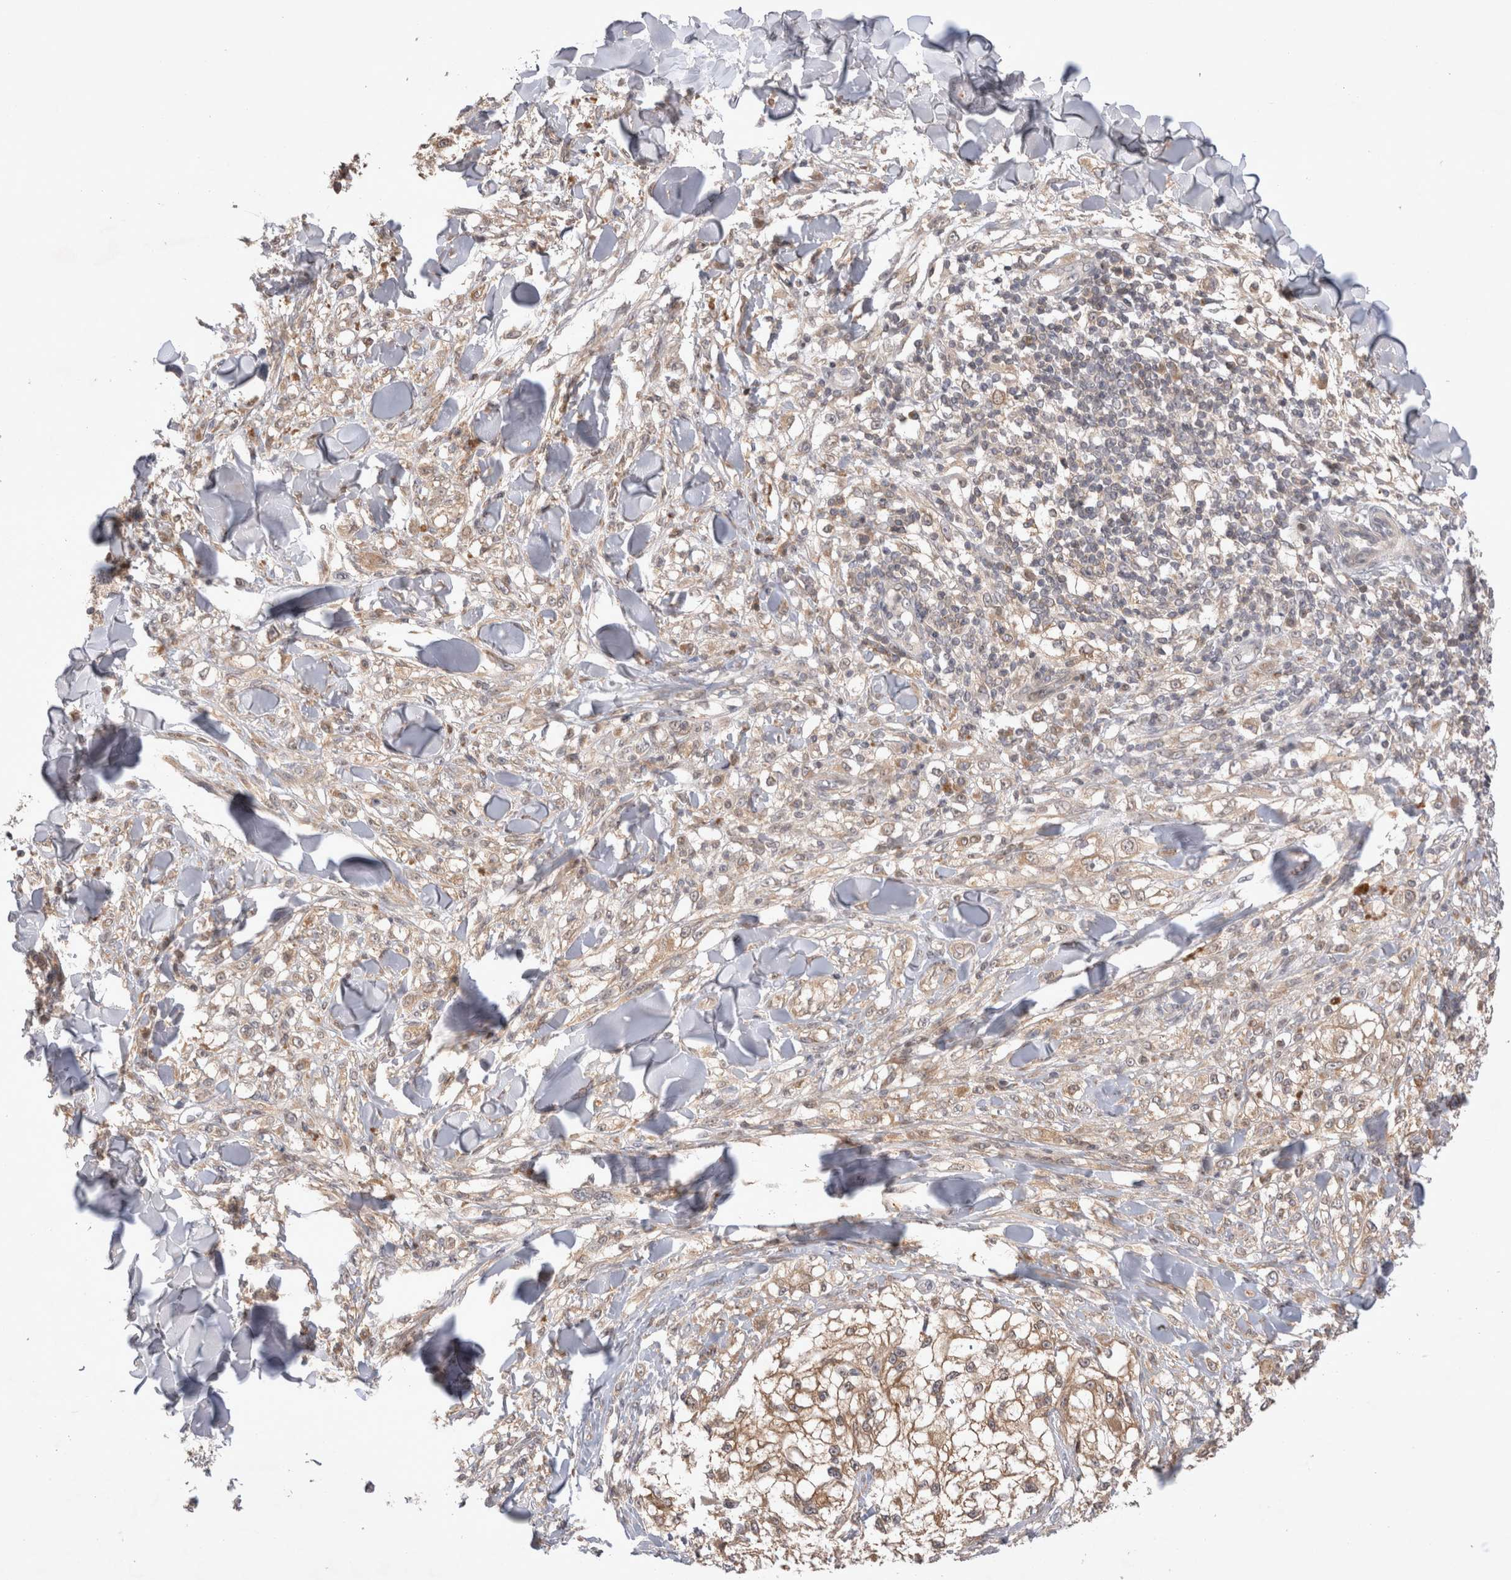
{"staining": {"intensity": "weak", "quantity": ">75%", "location": "cytoplasmic/membranous"}, "tissue": "melanoma", "cell_type": "Tumor cells", "image_type": "cancer", "snomed": [{"axis": "morphology", "description": "Malignant melanoma, NOS"}, {"axis": "topography", "description": "Skin of head"}], "caption": "Immunohistochemistry (IHC) micrograph of neoplastic tissue: human malignant melanoma stained using IHC displays low levels of weak protein expression localized specifically in the cytoplasmic/membranous of tumor cells, appearing as a cytoplasmic/membranous brown color.", "gene": "PLEKHM1", "patient": {"sex": "male", "age": 83}}